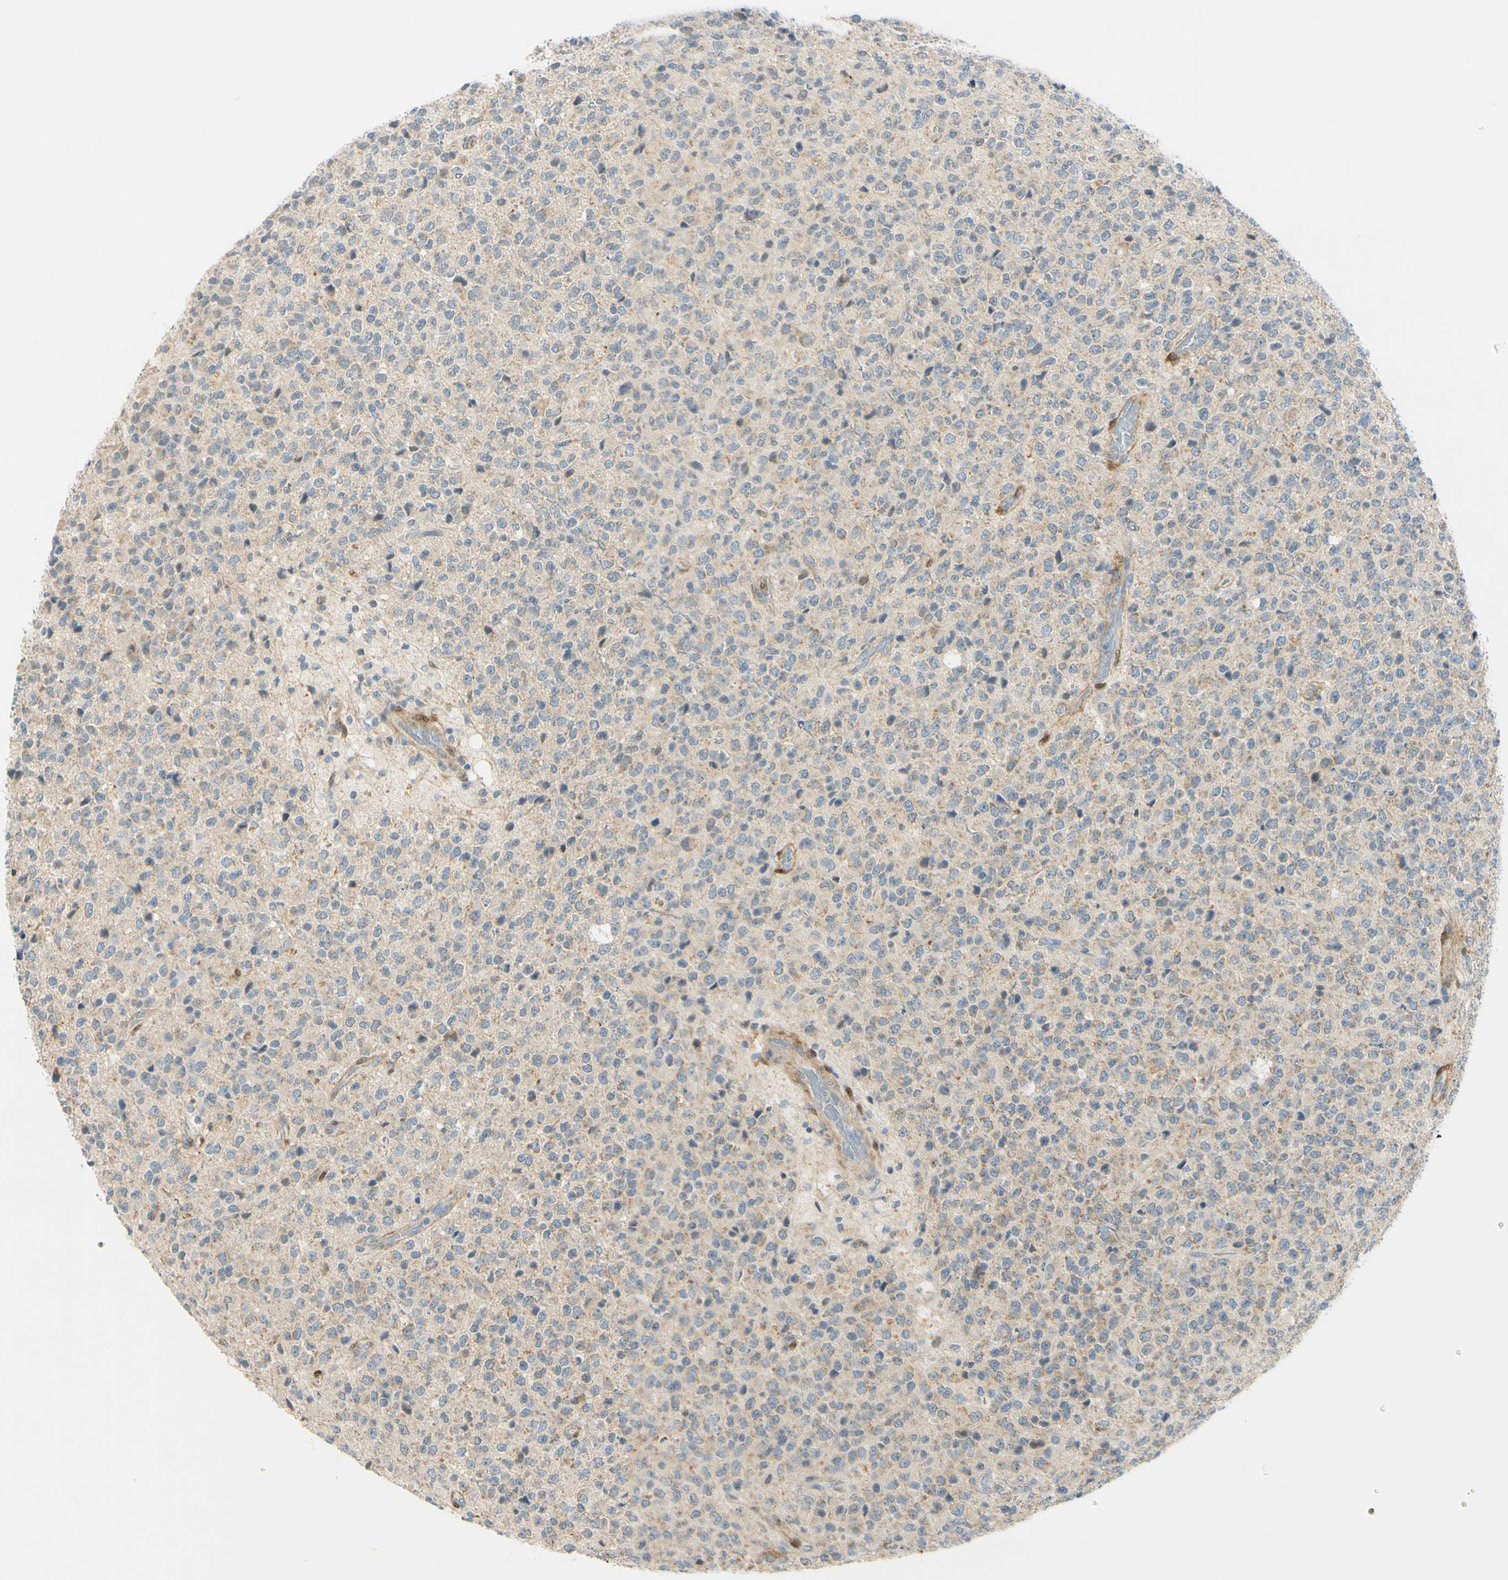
{"staining": {"intensity": "negative", "quantity": "none", "location": "none"}, "tissue": "glioma", "cell_type": "Tumor cells", "image_type": "cancer", "snomed": [{"axis": "morphology", "description": "Glioma, malignant, High grade"}, {"axis": "topography", "description": "pancreas cauda"}], "caption": "IHC histopathology image of neoplastic tissue: glioma stained with DAB (3,3'-diaminobenzidine) demonstrates no significant protein positivity in tumor cells.", "gene": "FHL2", "patient": {"sex": "male", "age": 60}}